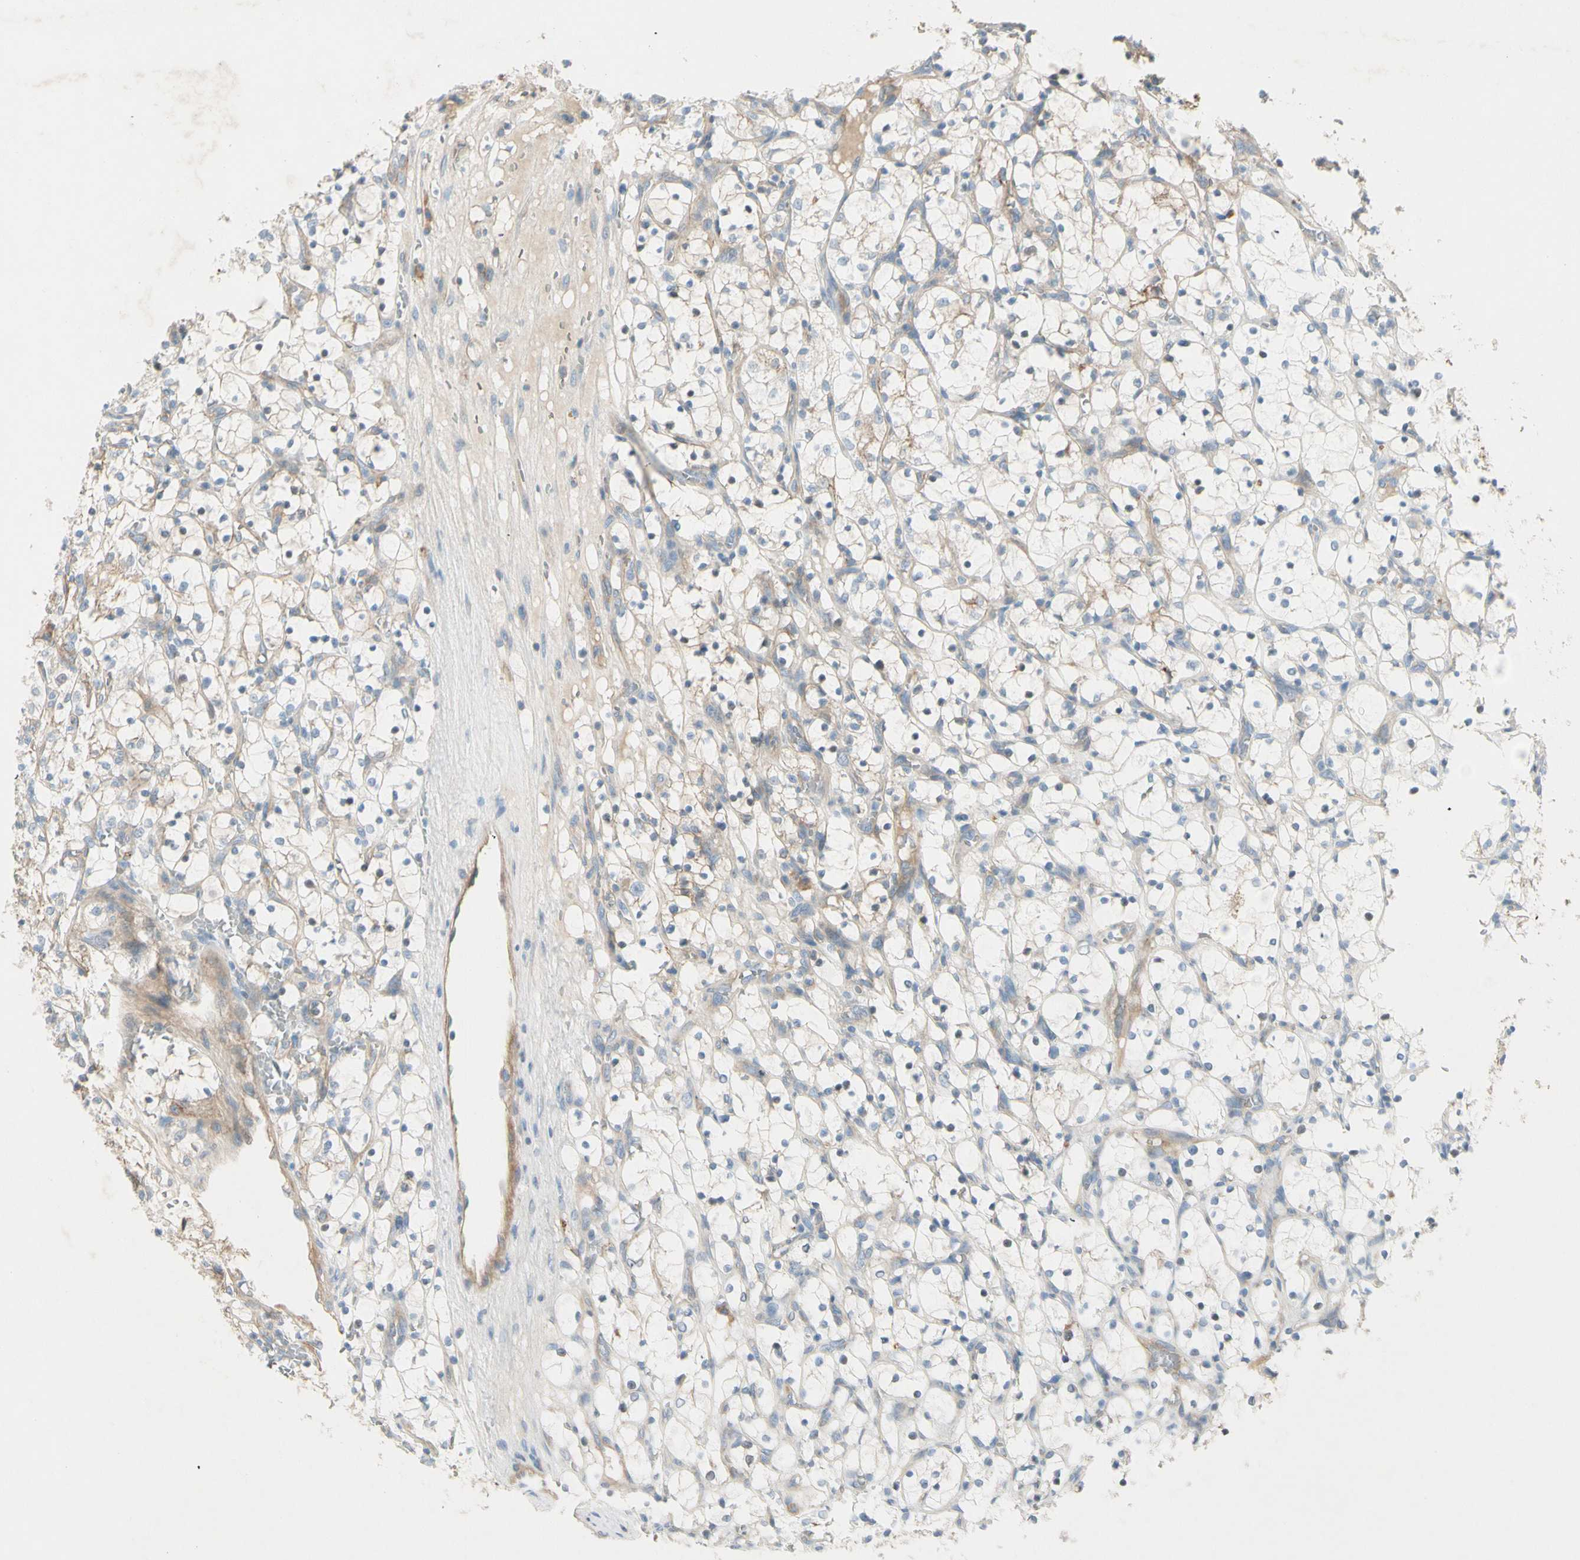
{"staining": {"intensity": "weak", "quantity": ">75%", "location": "cytoplasmic/membranous"}, "tissue": "renal cancer", "cell_type": "Tumor cells", "image_type": "cancer", "snomed": [{"axis": "morphology", "description": "Adenocarcinoma, NOS"}, {"axis": "topography", "description": "Kidney"}], "caption": "Immunohistochemical staining of renal cancer (adenocarcinoma) shows low levels of weak cytoplasmic/membranous expression in approximately >75% of tumor cells.", "gene": "ITGA3", "patient": {"sex": "female", "age": 69}}